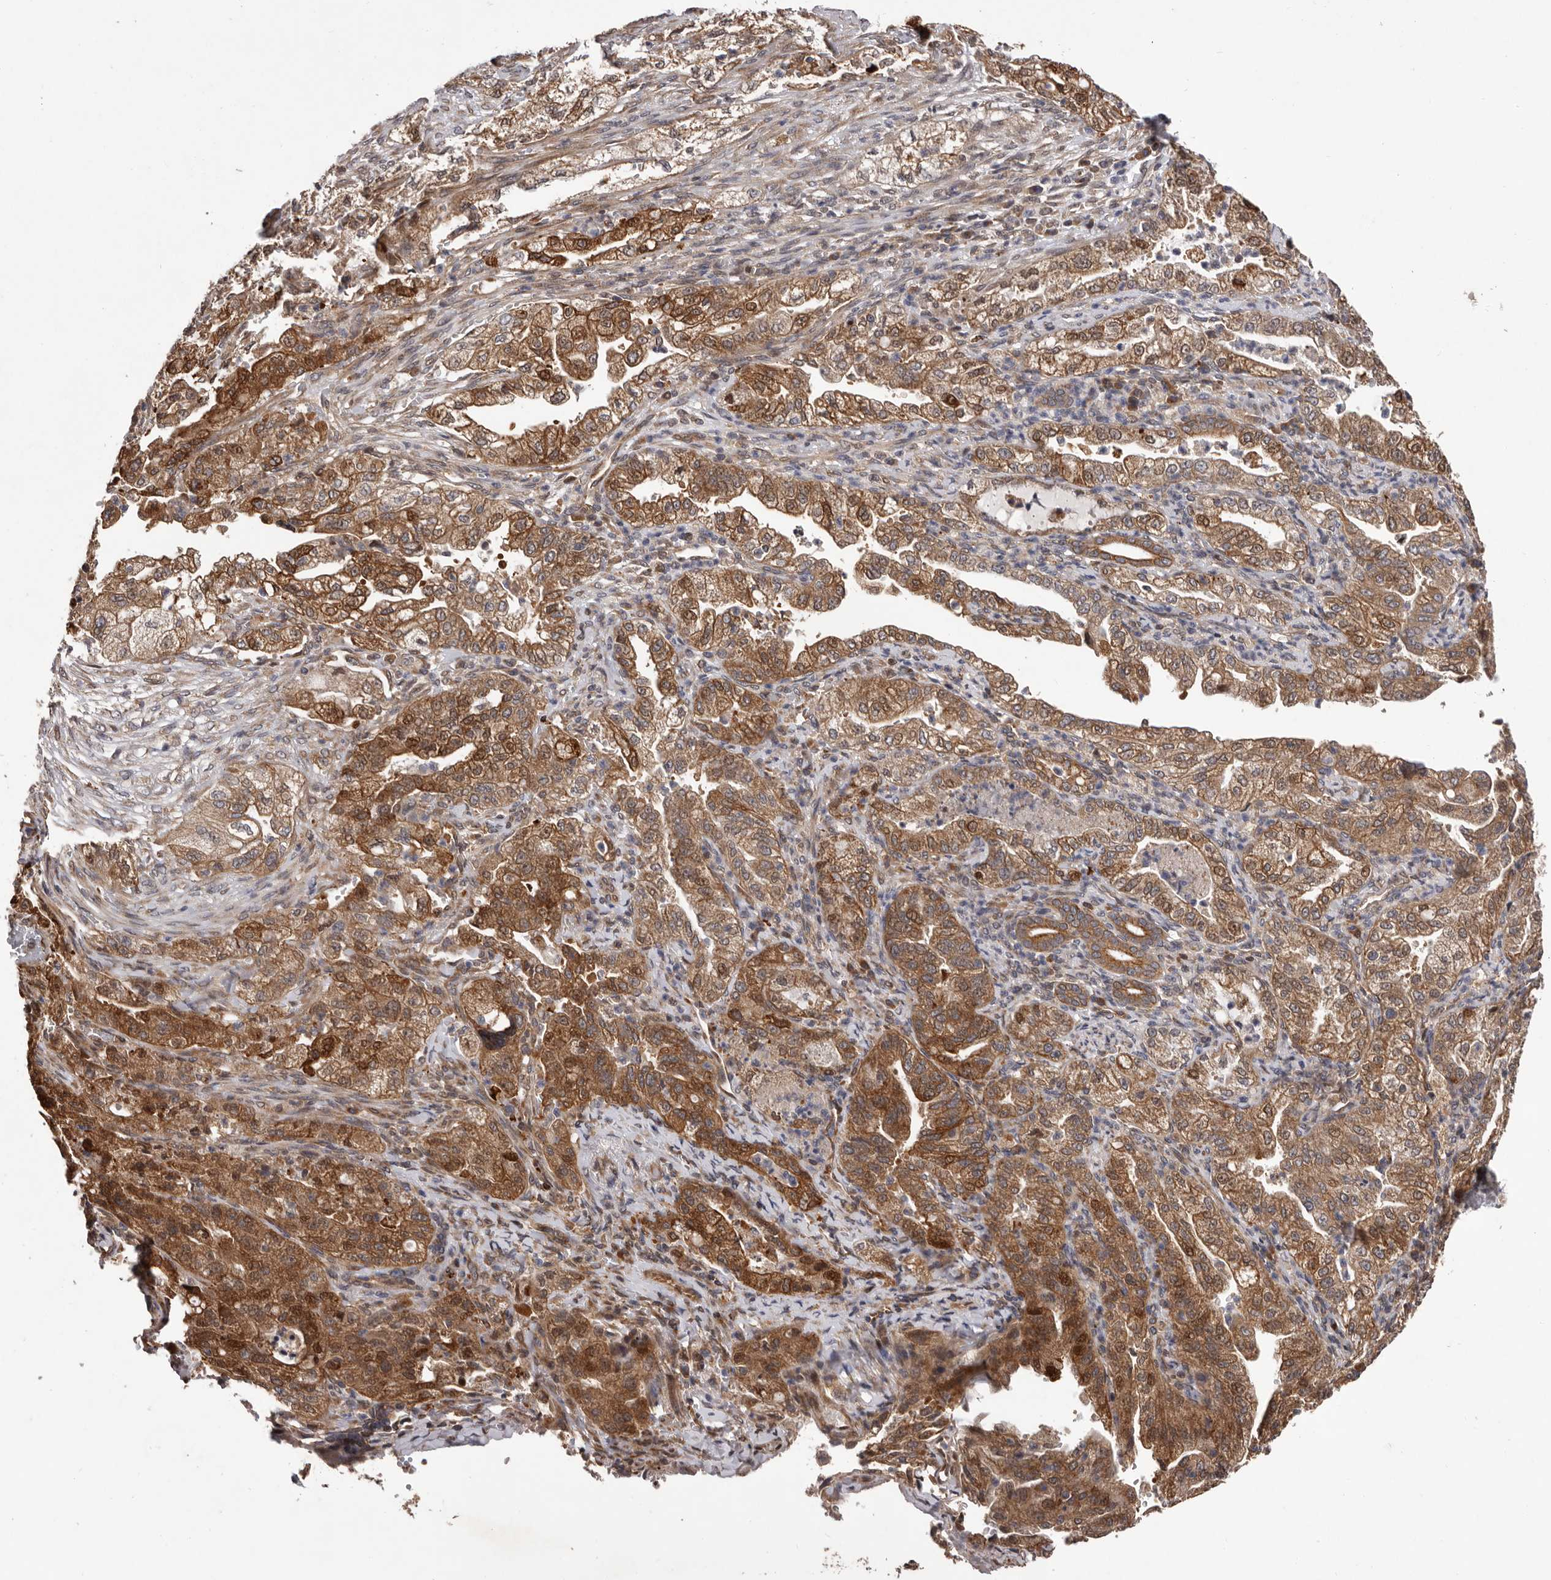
{"staining": {"intensity": "moderate", "quantity": ">75%", "location": "cytoplasmic/membranous"}, "tissue": "pancreatic cancer", "cell_type": "Tumor cells", "image_type": "cancer", "snomed": [{"axis": "morphology", "description": "Adenocarcinoma, NOS"}, {"axis": "topography", "description": "Pancreas"}], "caption": "High-magnification brightfield microscopy of adenocarcinoma (pancreatic) stained with DAB (3,3'-diaminobenzidine) (brown) and counterstained with hematoxylin (blue). tumor cells exhibit moderate cytoplasmic/membranous expression is identified in about>75% of cells.", "gene": "GADD45B", "patient": {"sex": "female", "age": 78}}